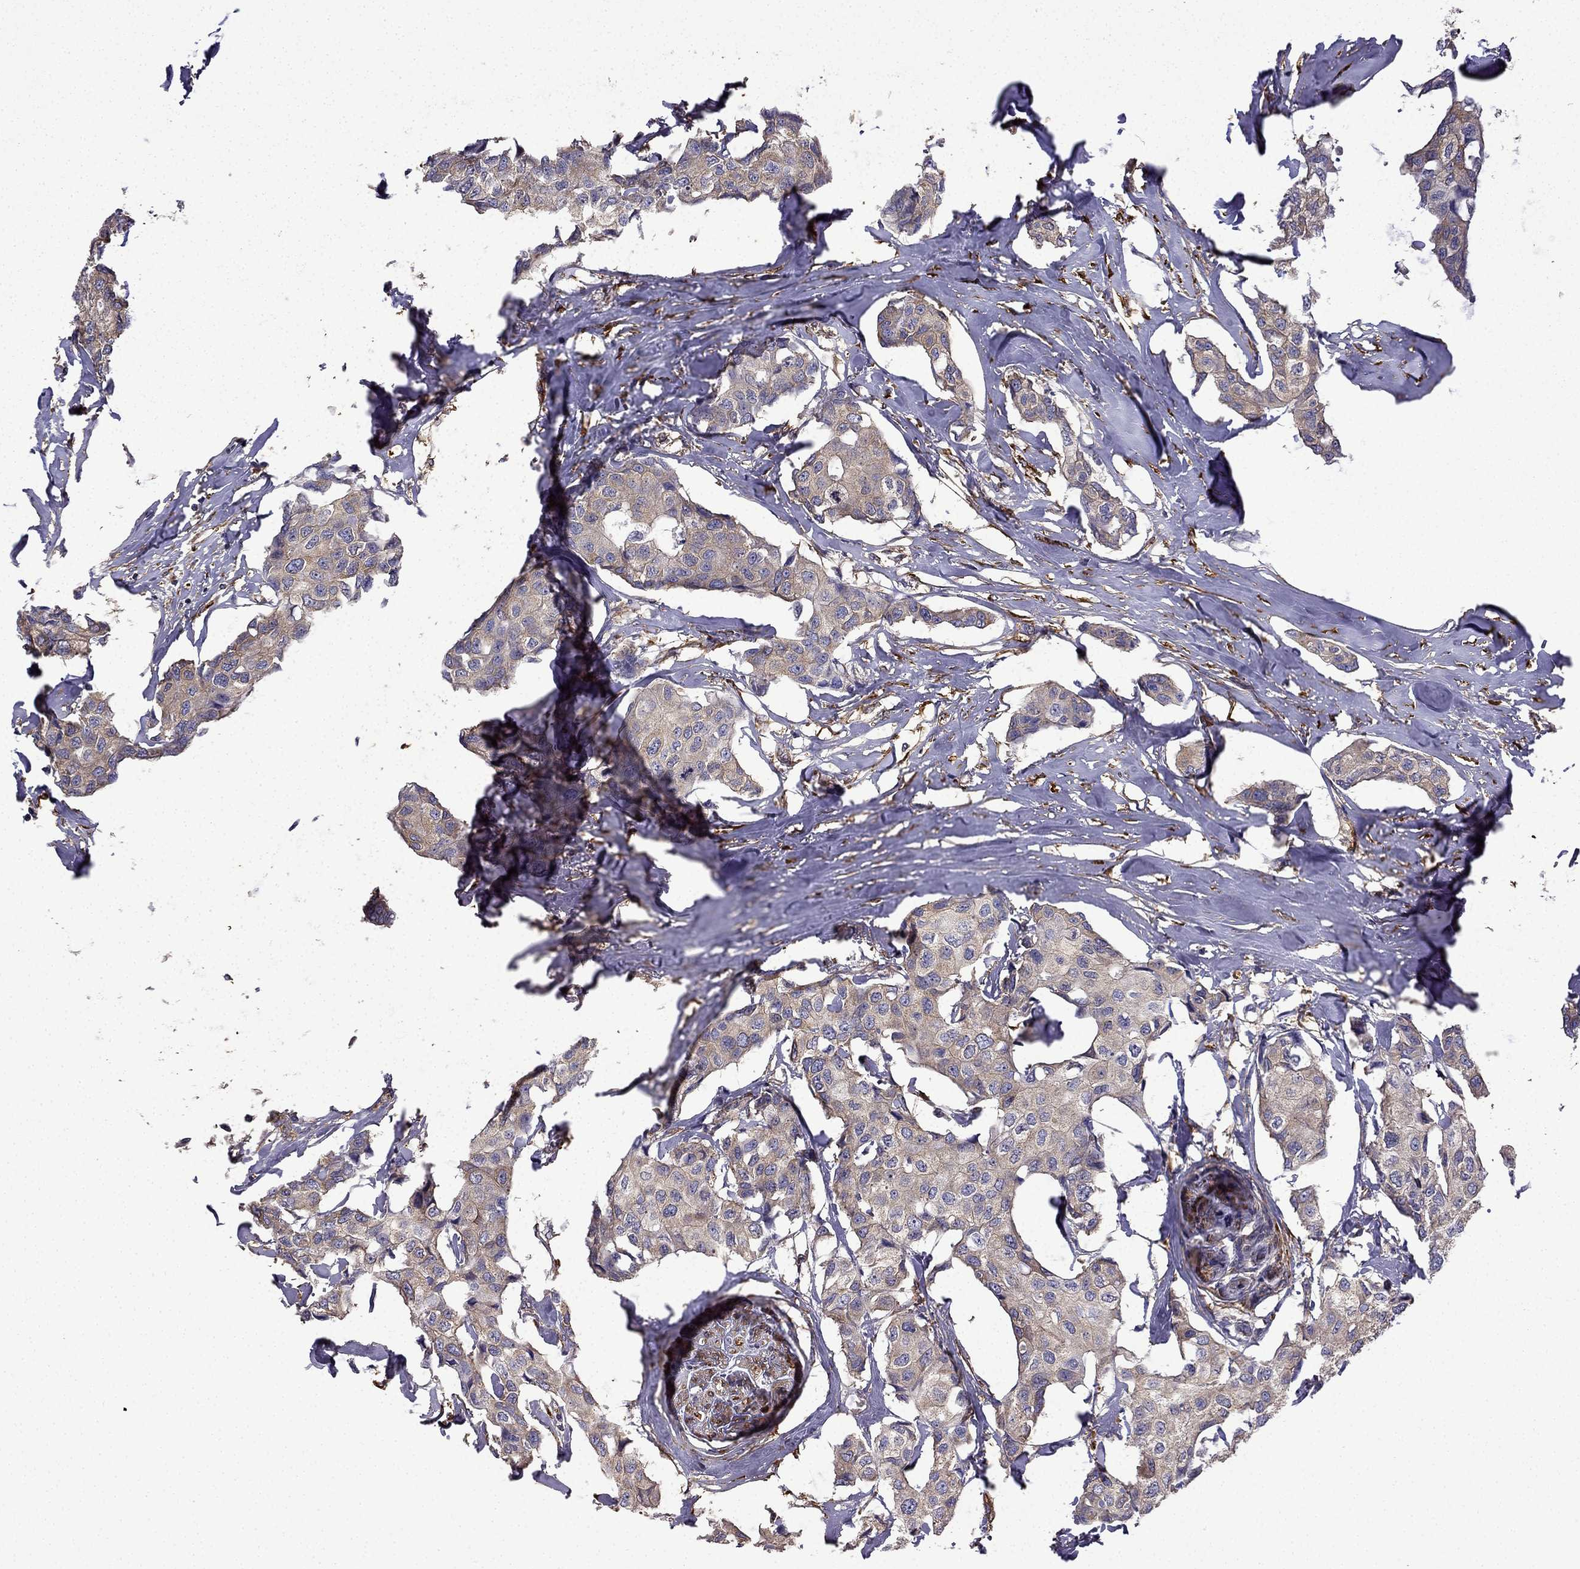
{"staining": {"intensity": "weak", "quantity": ">75%", "location": "cytoplasmic/membranous"}, "tissue": "breast cancer", "cell_type": "Tumor cells", "image_type": "cancer", "snomed": [{"axis": "morphology", "description": "Duct carcinoma"}, {"axis": "topography", "description": "Breast"}], "caption": "A histopathology image showing weak cytoplasmic/membranous staining in approximately >75% of tumor cells in breast invasive ductal carcinoma, as visualized by brown immunohistochemical staining.", "gene": "MAP4", "patient": {"sex": "female", "age": 80}}